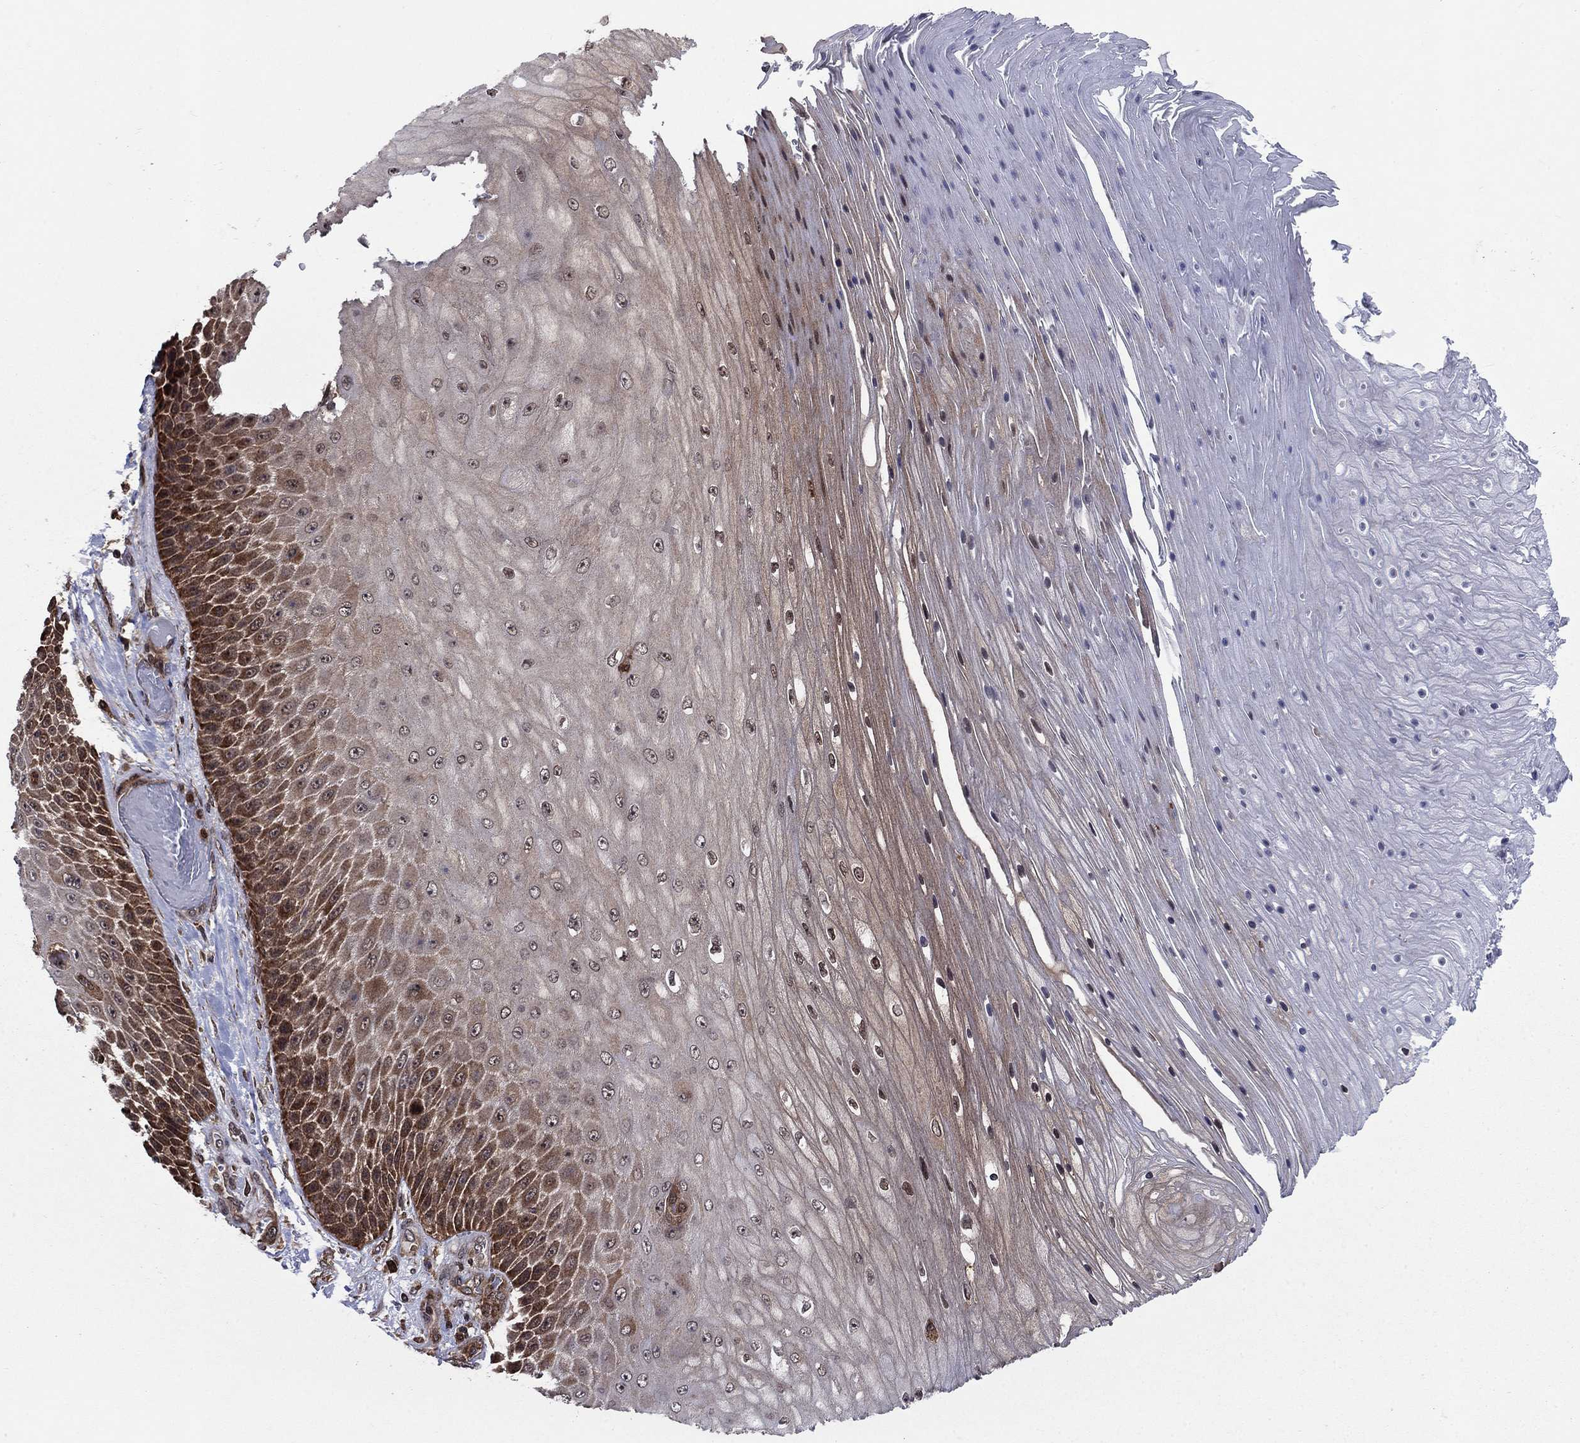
{"staining": {"intensity": "strong", "quantity": "<25%", "location": "cytoplasmic/membranous"}, "tissue": "skin cancer", "cell_type": "Tumor cells", "image_type": "cancer", "snomed": [{"axis": "morphology", "description": "Squamous cell carcinoma, NOS"}, {"axis": "topography", "description": "Skin"}], "caption": "This micrograph demonstrates squamous cell carcinoma (skin) stained with IHC to label a protein in brown. The cytoplasmic/membranous of tumor cells show strong positivity for the protein. Nuclei are counter-stained blue.", "gene": "CACYBP", "patient": {"sex": "male", "age": 62}}